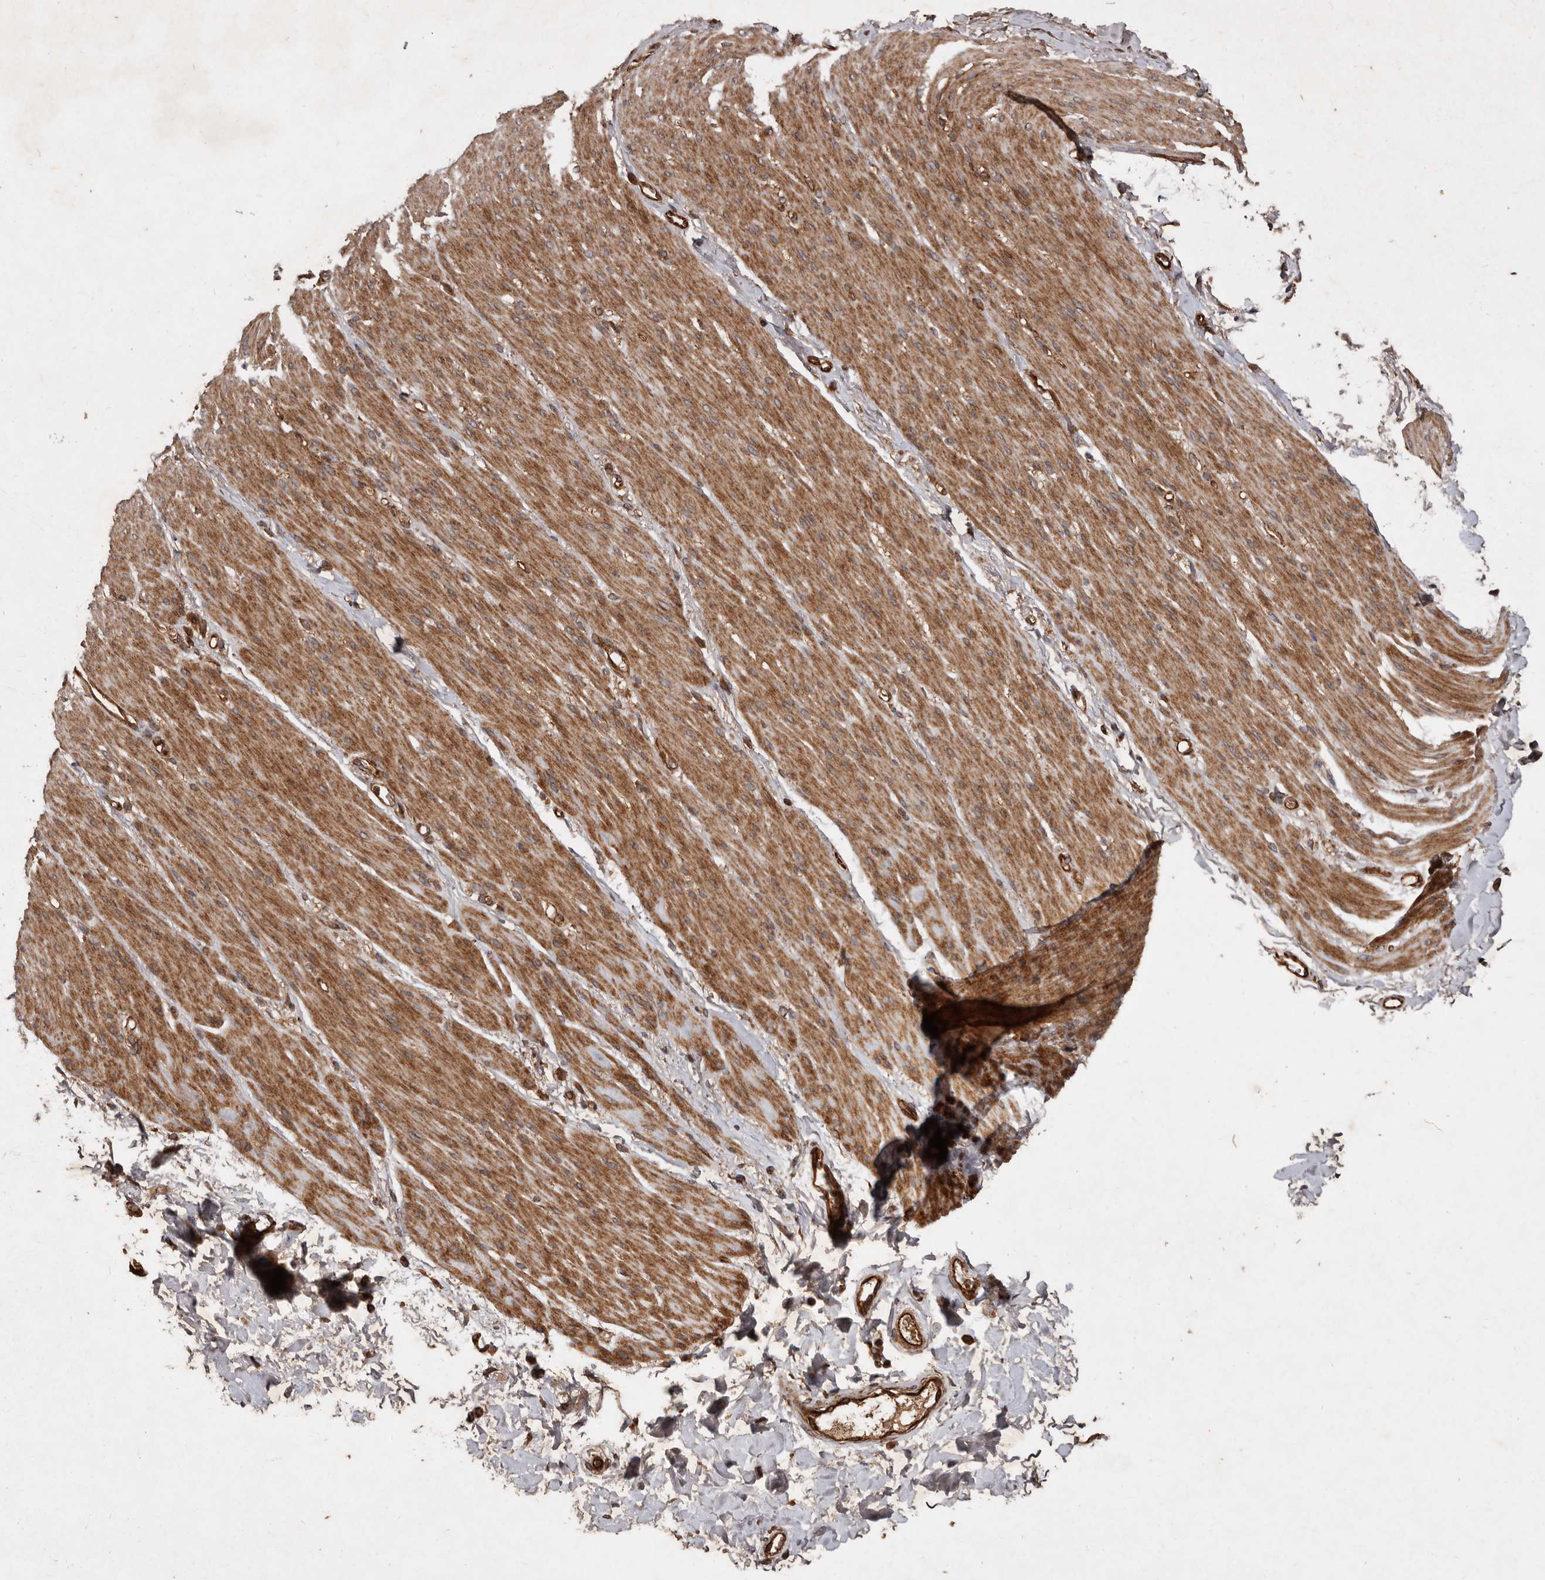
{"staining": {"intensity": "moderate", "quantity": ">75%", "location": "cytoplasmic/membranous"}, "tissue": "smooth muscle", "cell_type": "Smooth muscle cells", "image_type": "normal", "snomed": [{"axis": "morphology", "description": "Normal tissue, NOS"}, {"axis": "topography", "description": "Colon"}, {"axis": "topography", "description": "Peripheral nerve tissue"}], "caption": "High-power microscopy captured an immunohistochemistry (IHC) photomicrograph of benign smooth muscle, revealing moderate cytoplasmic/membranous expression in about >75% of smooth muscle cells. (Stains: DAB in brown, nuclei in blue, Microscopy: brightfield microscopy at high magnification).", "gene": "STK36", "patient": {"sex": "female", "age": 61}}